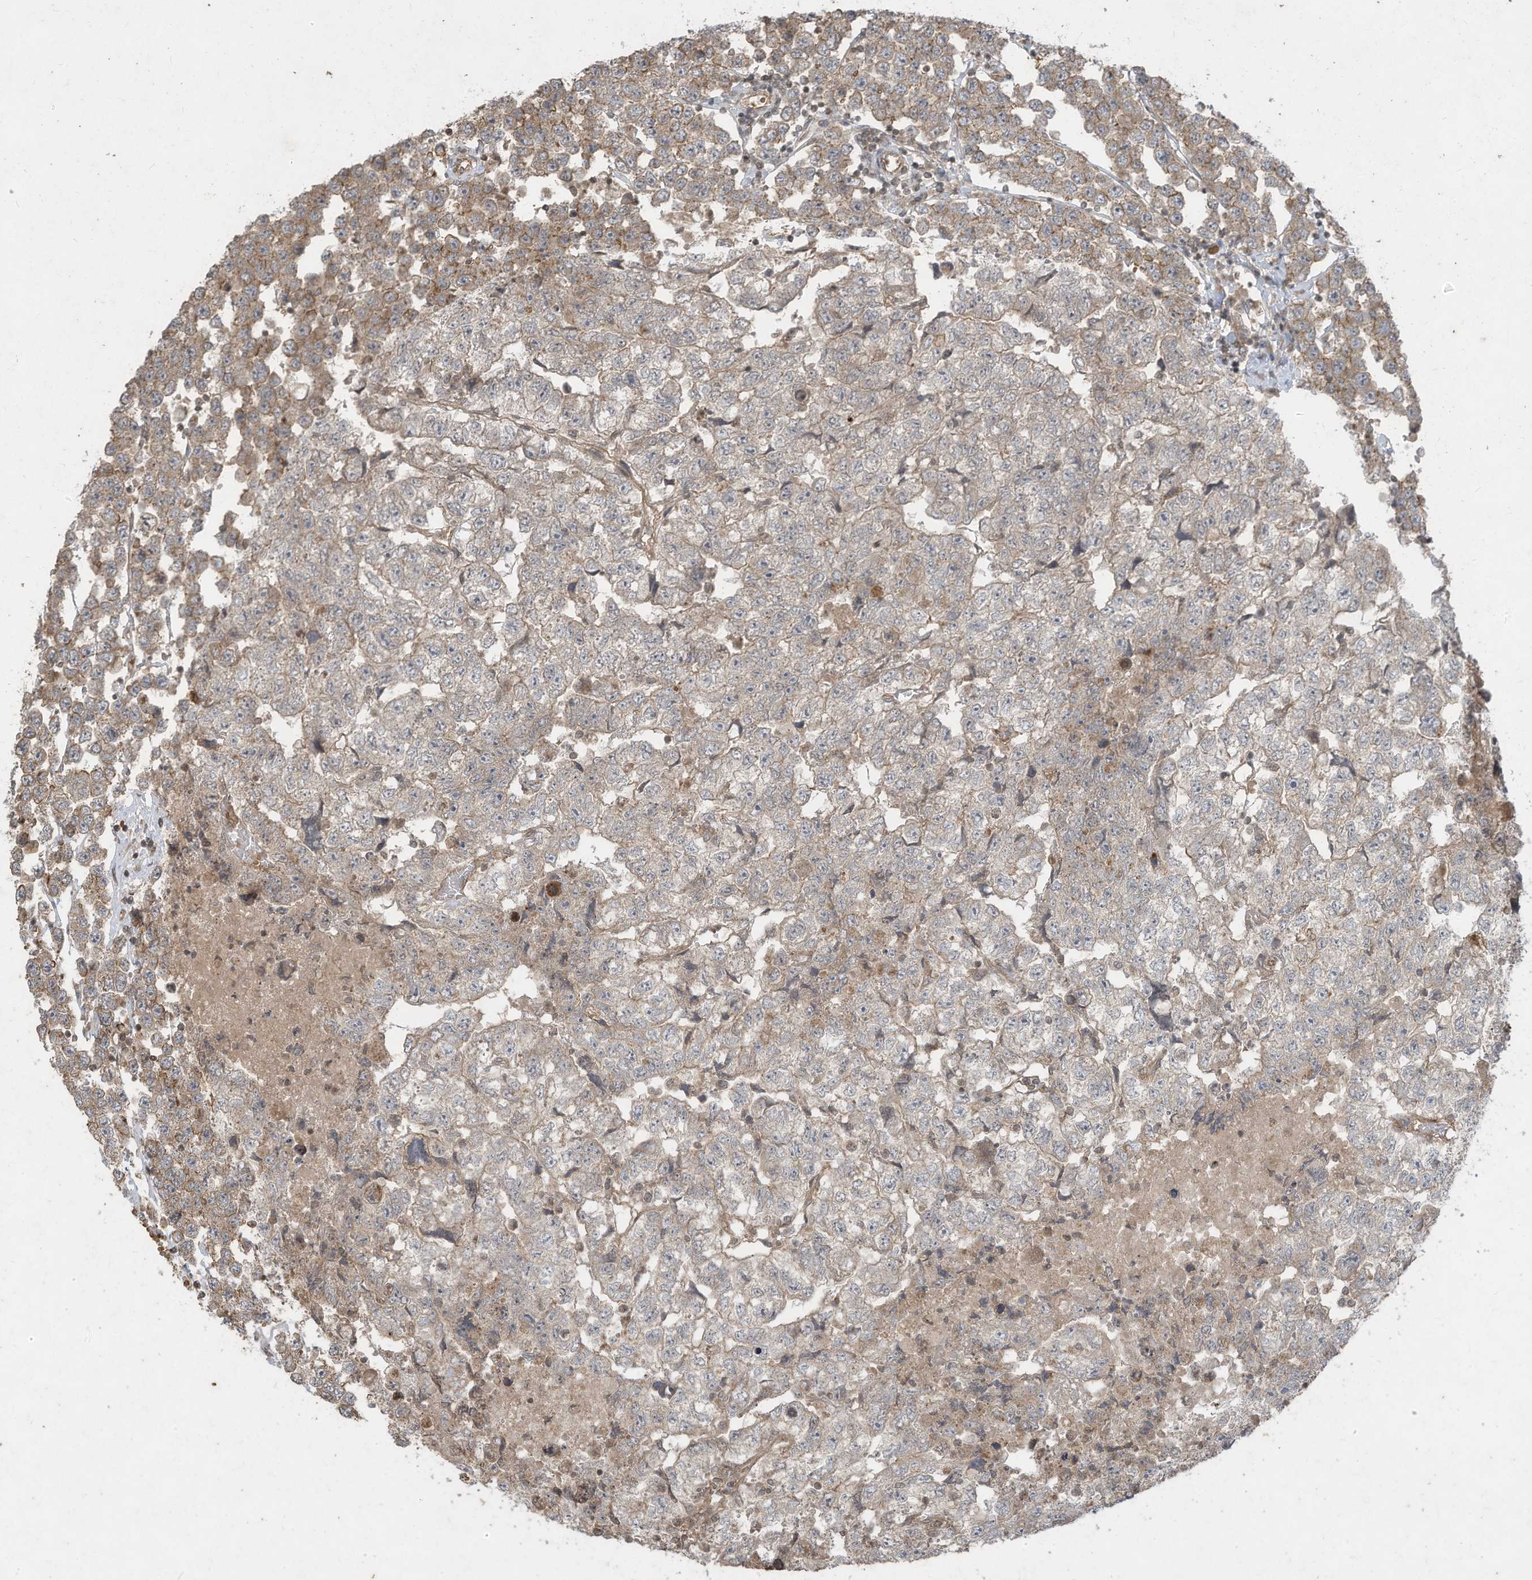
{"staining": {"intensity": "weak", "quantity": "25%-75%", "location": "cytoplasmic/membranous"}, "tissue": "testis cancer", "cell_type": "Tumor cells", "image_type": "cancer", "snomed": [{"axis": "morphology", "description": "Carcinoma, Embryonal, NOS"}, {"axis": "topography", "description": "Testis"}], "caption": "This micrograph reveals testis cancer stained with IHC to label a protein in brown. The cytoplasmic/membranous of tumor cells show weak positivity for the protein. Nuclei are counter-stained blue.", "gene": "MATN2", "patient": {"sex": "male", "age": 36}}